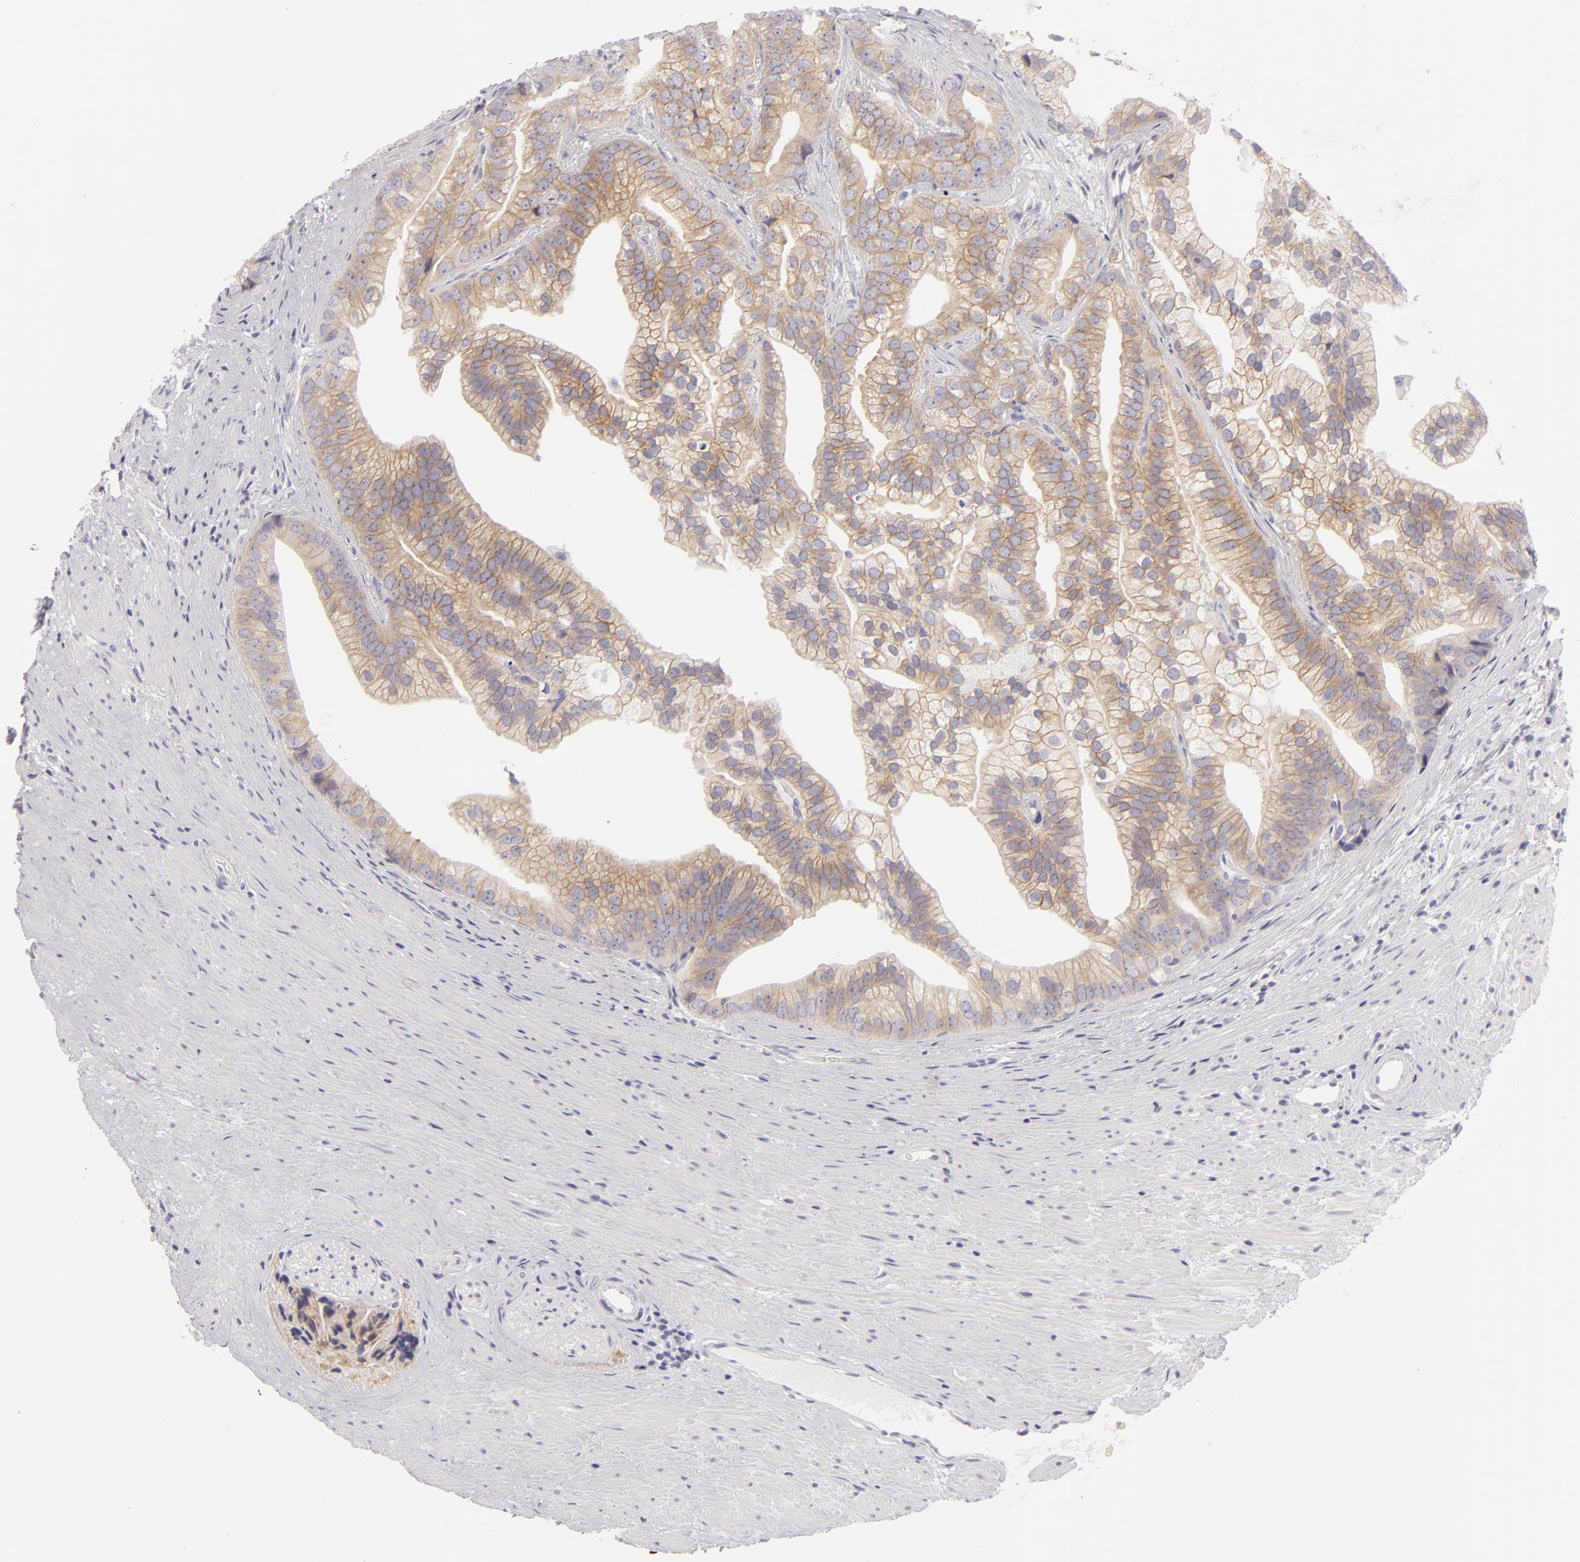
{"staining": {"intensity": "weak", "quantity": ">75%", "location": "cytoplasmic/membranous"}, "tissue": "prostate cancer", "cell_type": "Tumor cells", "image_type": "cancer", "snomed": [{"axis": "morphology", "description": "Adenocarcinoma, Low grade"}, {"axis": "topography", "description": "Prostate"}], "caption": "Weak cytoplasmic/membranous staining for a protein is seen in about >75% of tumor cells of prostate cancer using IHC.", "gene": "DLG4", "patient": {"sex": "male", "age": 71}}